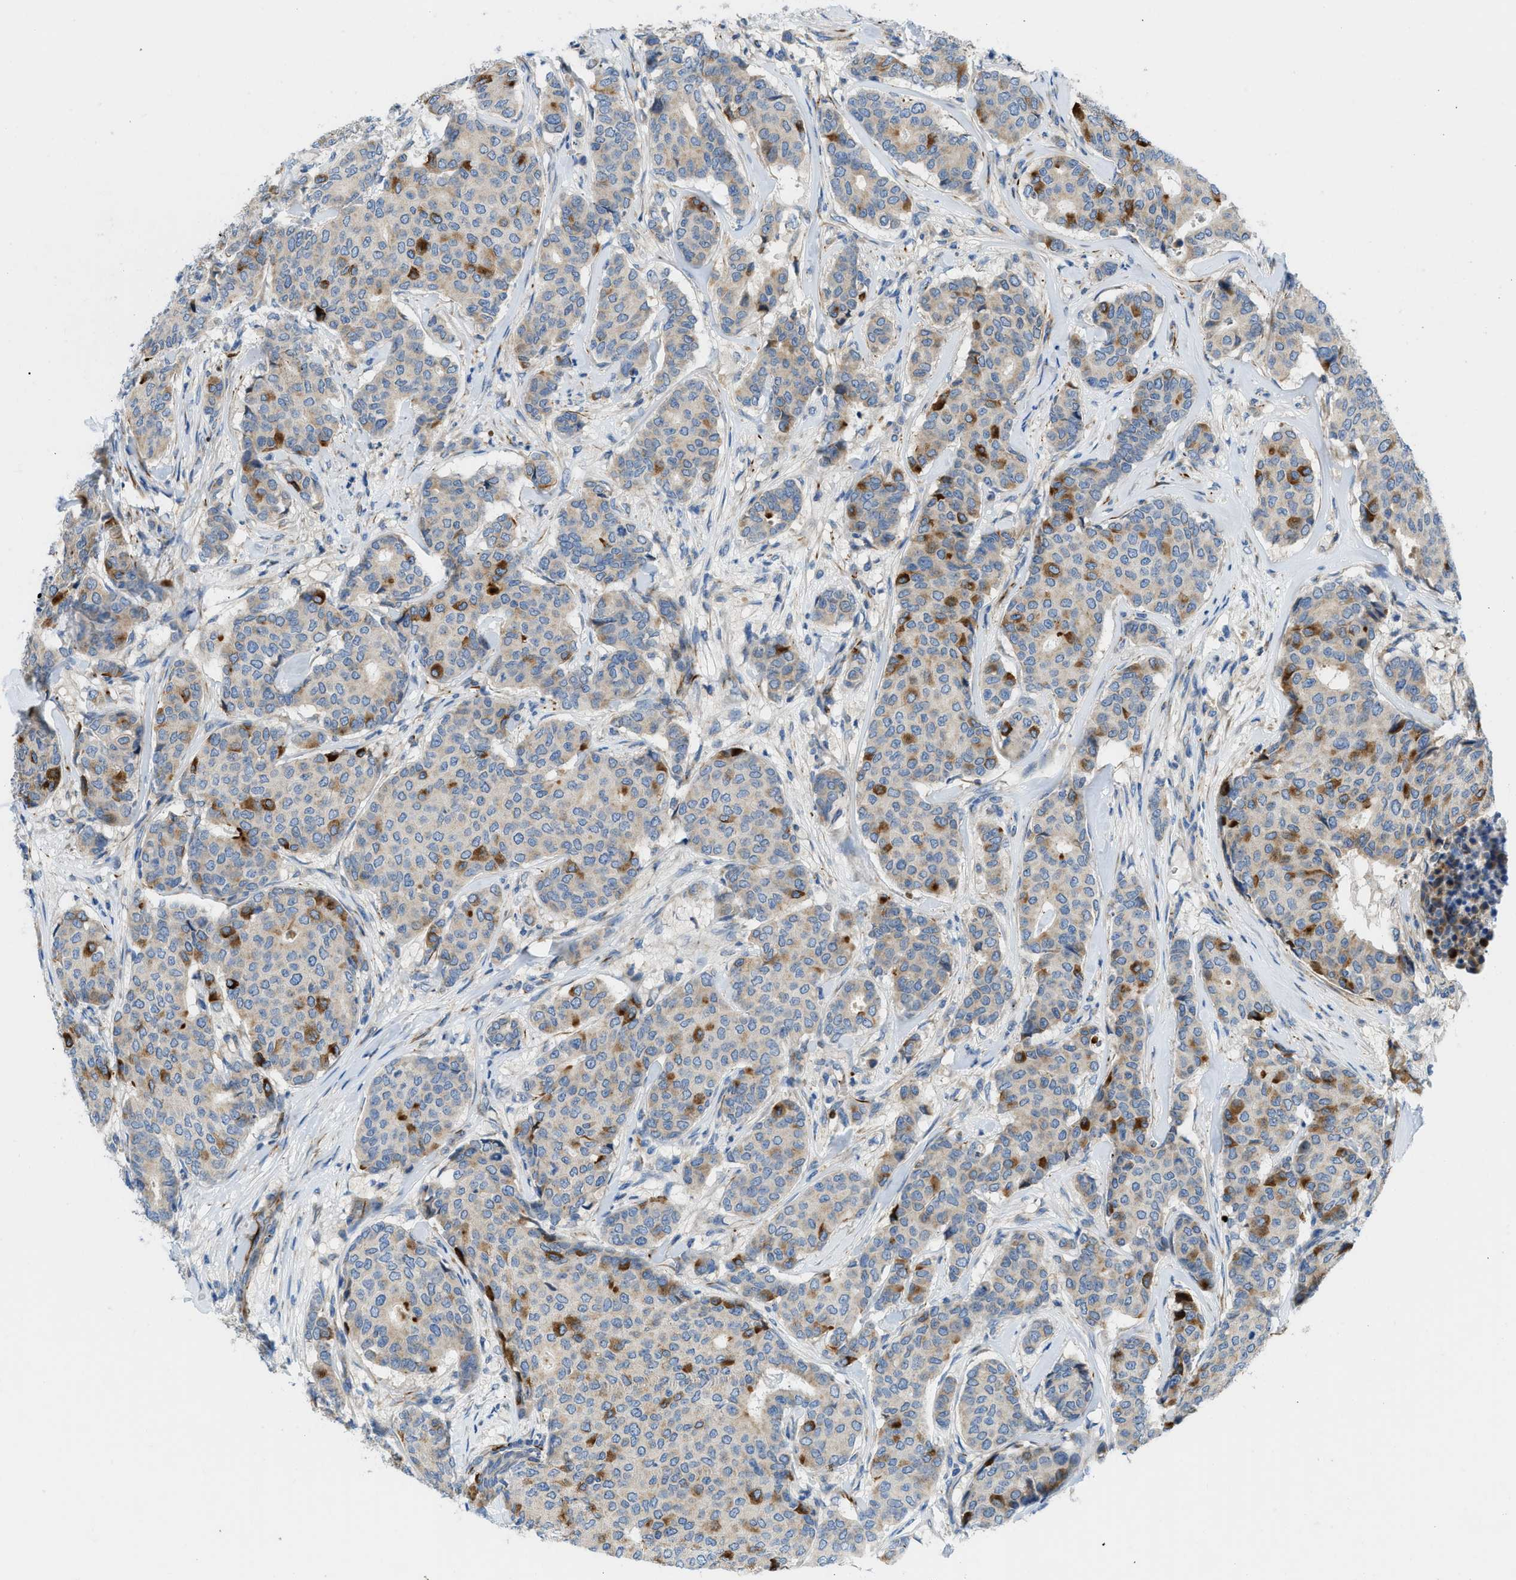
{"staining": {"intensity": "strong", "quantity": "<25%", "location": "cytoplasmic/membranous"}, "tissue": "breast cancer", "cell_type": "Tumor cells", "image_type": "cancer", "snomed": [{"axis": "morphology", "description": "Duct carcinoma"}, {"axis": "topography", "description": "Breast"}], "caption": "The photomicrograph displays staining of intraductal carcinoma (breast), revealing strong cytoplasmic/membranous protein staining (brown color) within tumor cells.", "gene": "ZNF831", "patient": {"sex": "female", "age": 75}}